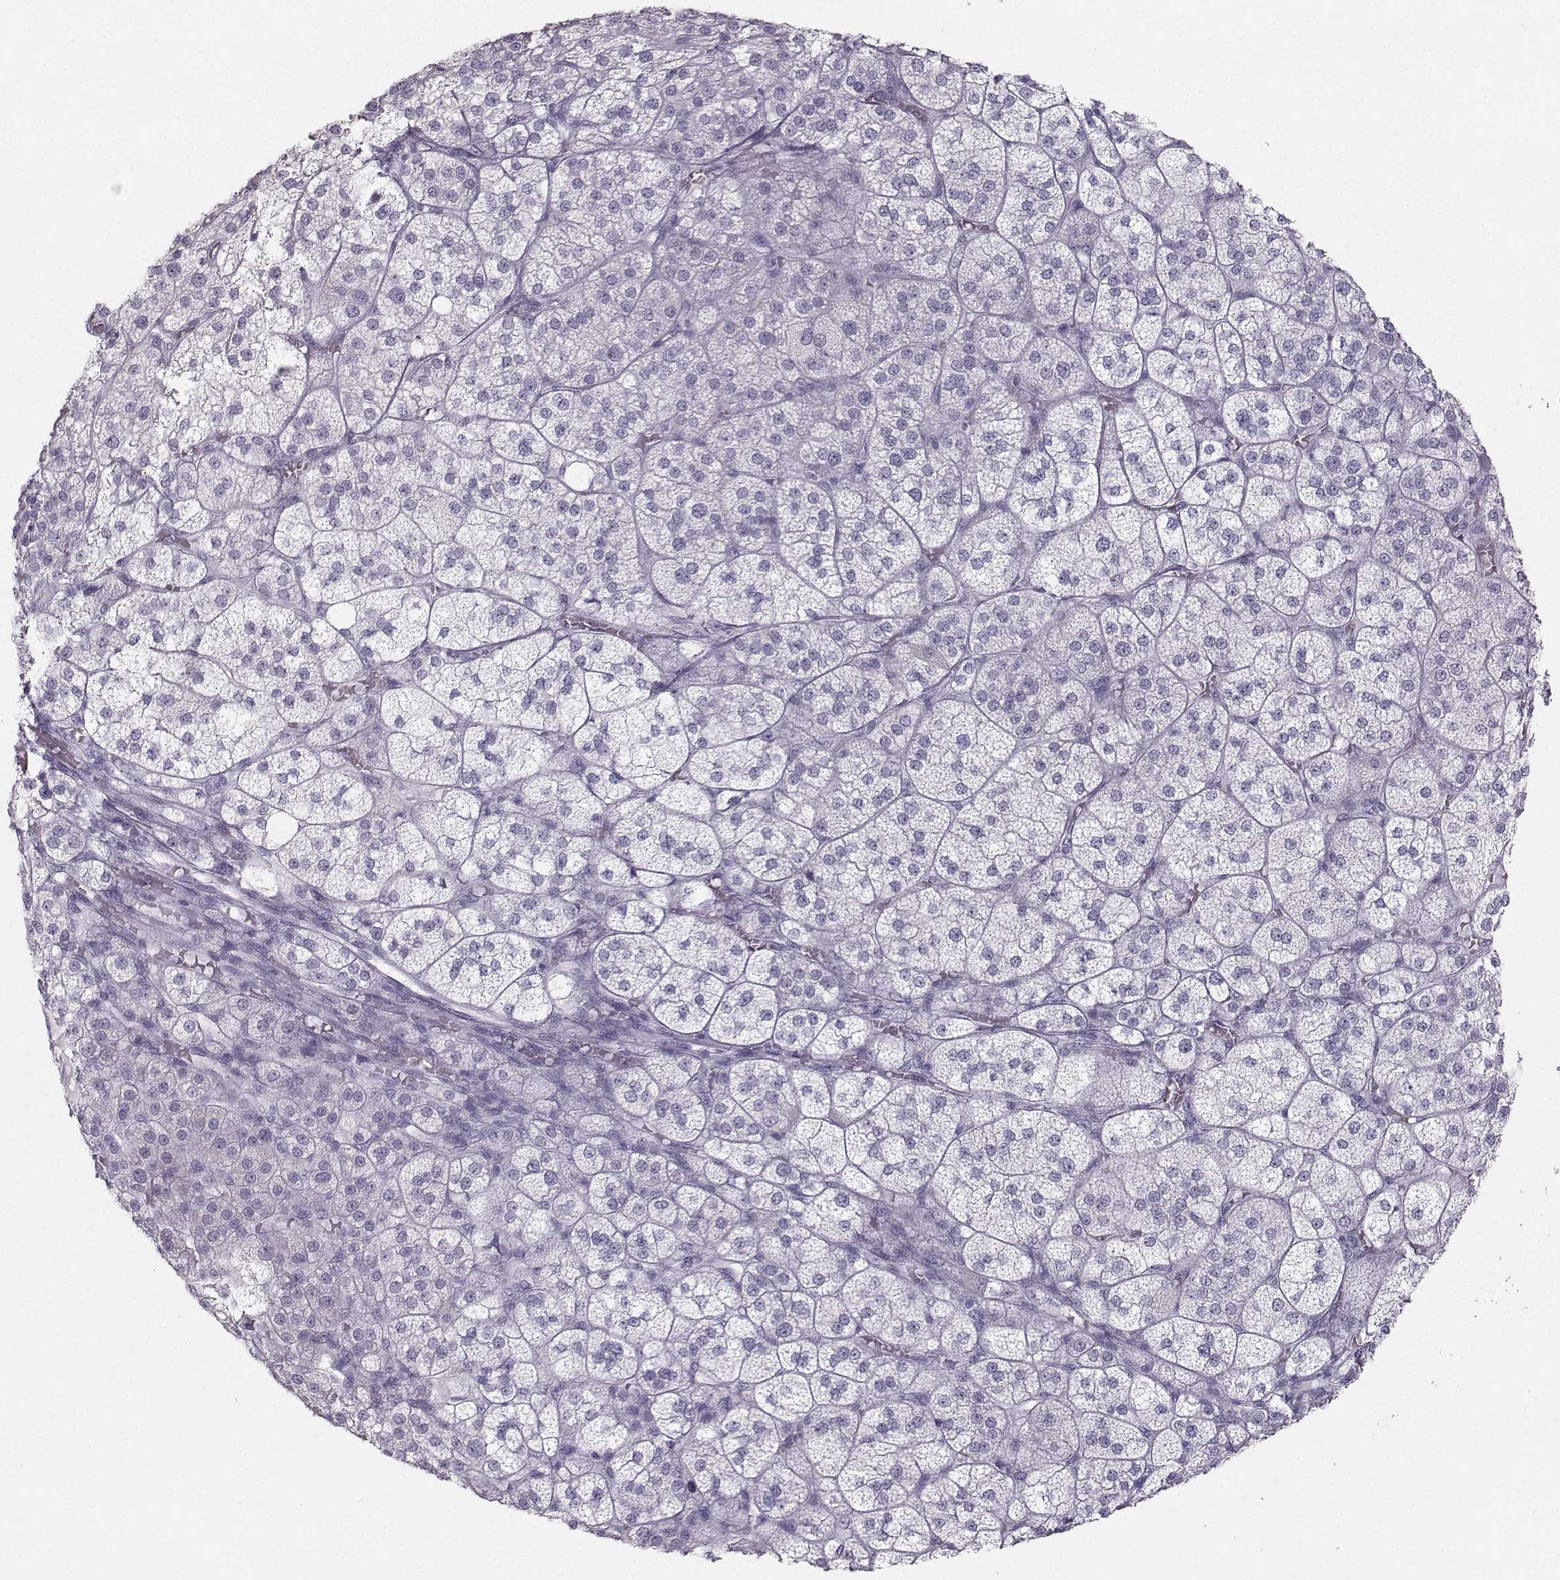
{"staining": {"intensity": "negative", "quantity": "none", "location": "none"}, "tissue": "adrenal gland", "cell_type": "Glandular cells", "image_type": "normal", "snomed": [{"axis": "morphology", "description": "Normal tissue, NOS"}, {"axis": "topography", "description": "Adrenal gland"}], "caption": "DAB (3,3'-diaminobenzidine) immunohistochemical staining of normal adrenal gland shows no significant staining in glandular cells.", "gene": "CASR", "patient": {"sex": "female", "age": 60}}